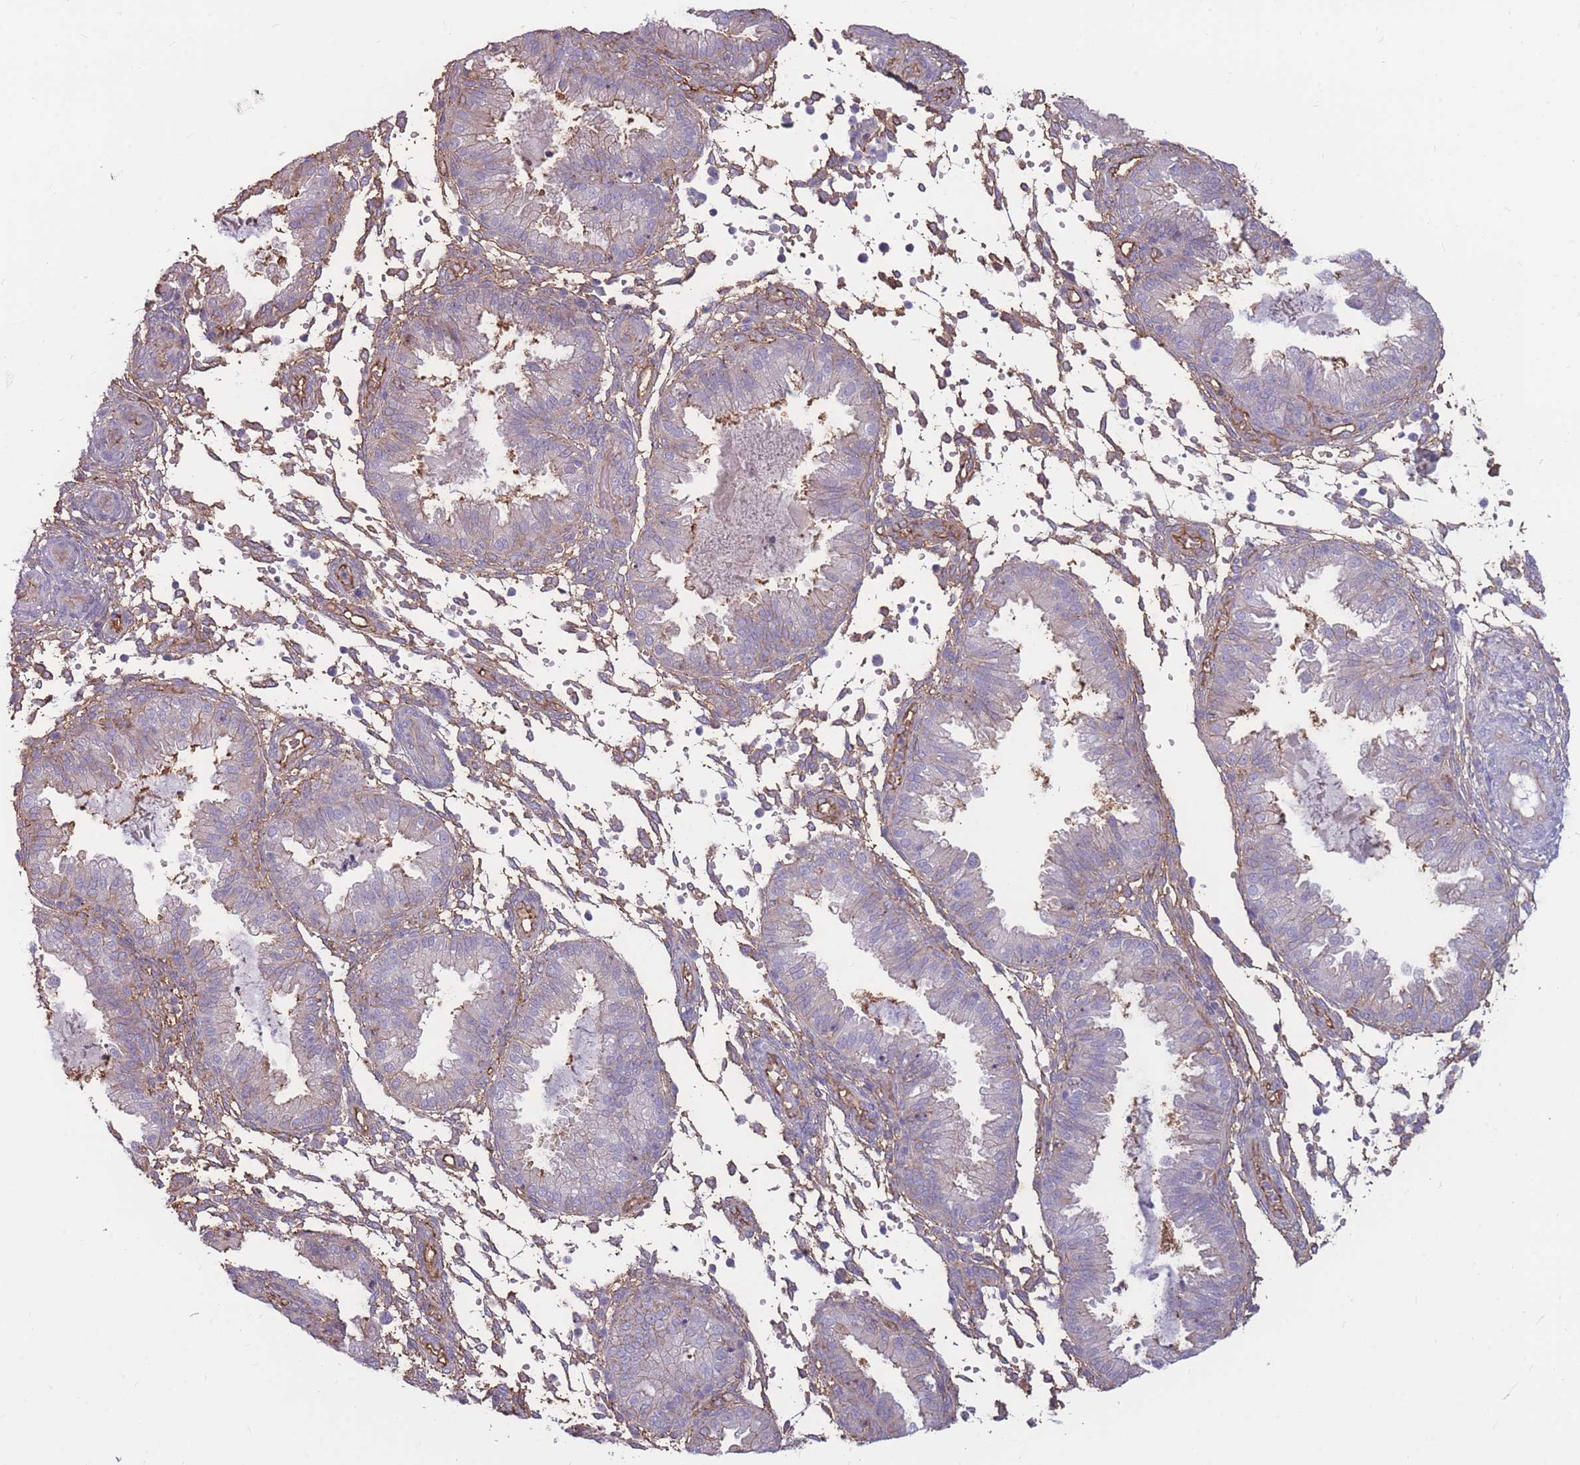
{"staining": {"intensity": "moderate", "quantity": "<25%", "location": "cytoplasmic/membranous"}, "tissue": "endometrium", "cell_type": "Cells in endometrial stroma", "image_type": "normal", "snomed": [{"axis": "morphology", "description": "Normal tissue, NOS"}, {"axis": "topography", "description": "Endometrium"}], "caption": "High-power microscopy captured an immunohistochemistry micrograph of unremarkable endometrium, revealing moderate cytoplasmic/membranous staining in about <25% of cells in endometrial stroma. (brown staining indicates protein expression, while blue staining denotes nuclei).", "gene": "GNA11", "patient": {"sex": "female", "age": 33}}